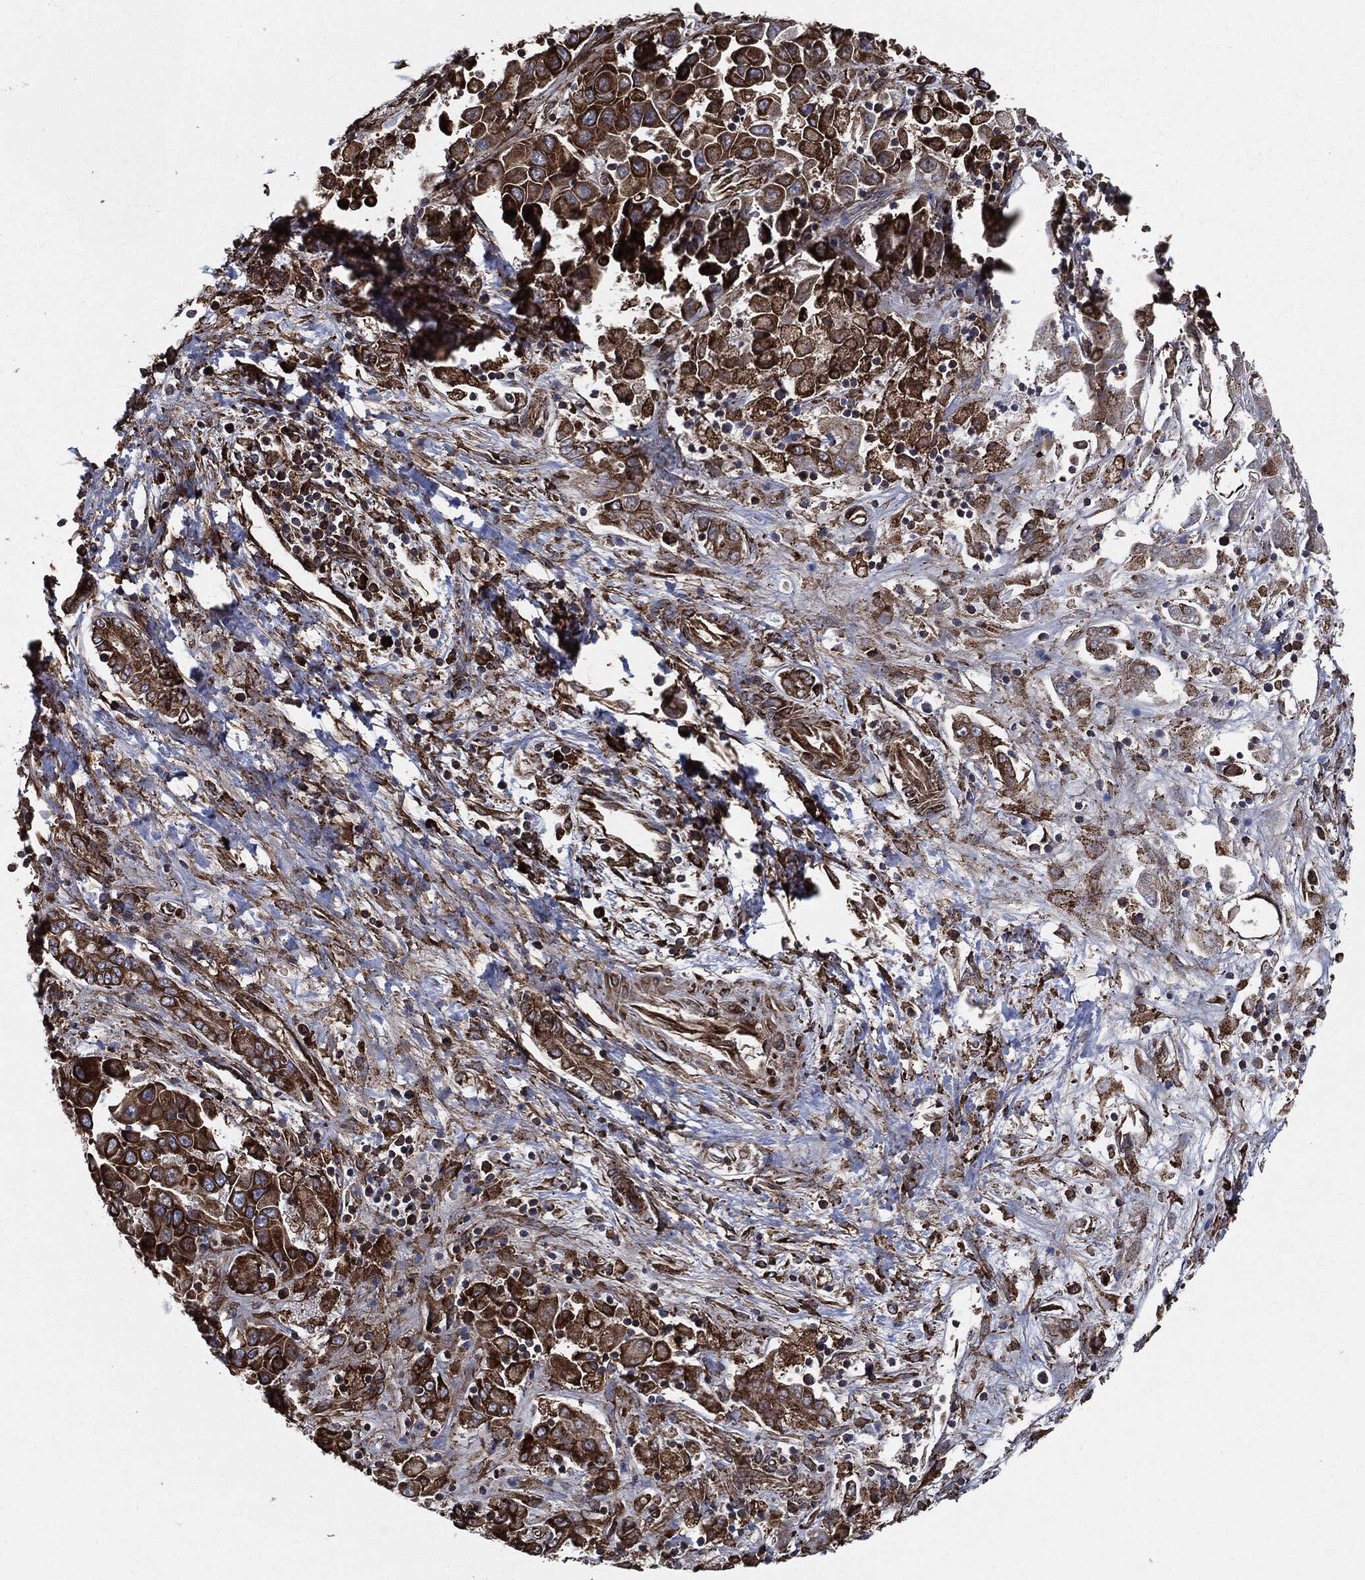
{"staining": {"intensity": "strong", "quantity": ">75%", "location": "cytoplasmic/membranous"}, "tissue": "liver cancer", "cell_type": "Tumor cells", "image_type": "cancer", "snomed": [{"axis": "morphology", "description": "Cholangiocarcinoma"}, {"axis": "topography", "description": "Liver"}], "caption": "The histopathology image demonstrates immunohistochemical staining of liver cancer. There is strong cytoplasmic/membranous expression is present in approximately >75% of tumor cells.", "gene": "AMFR", "patient": {"sex": "female", "age": 52}}